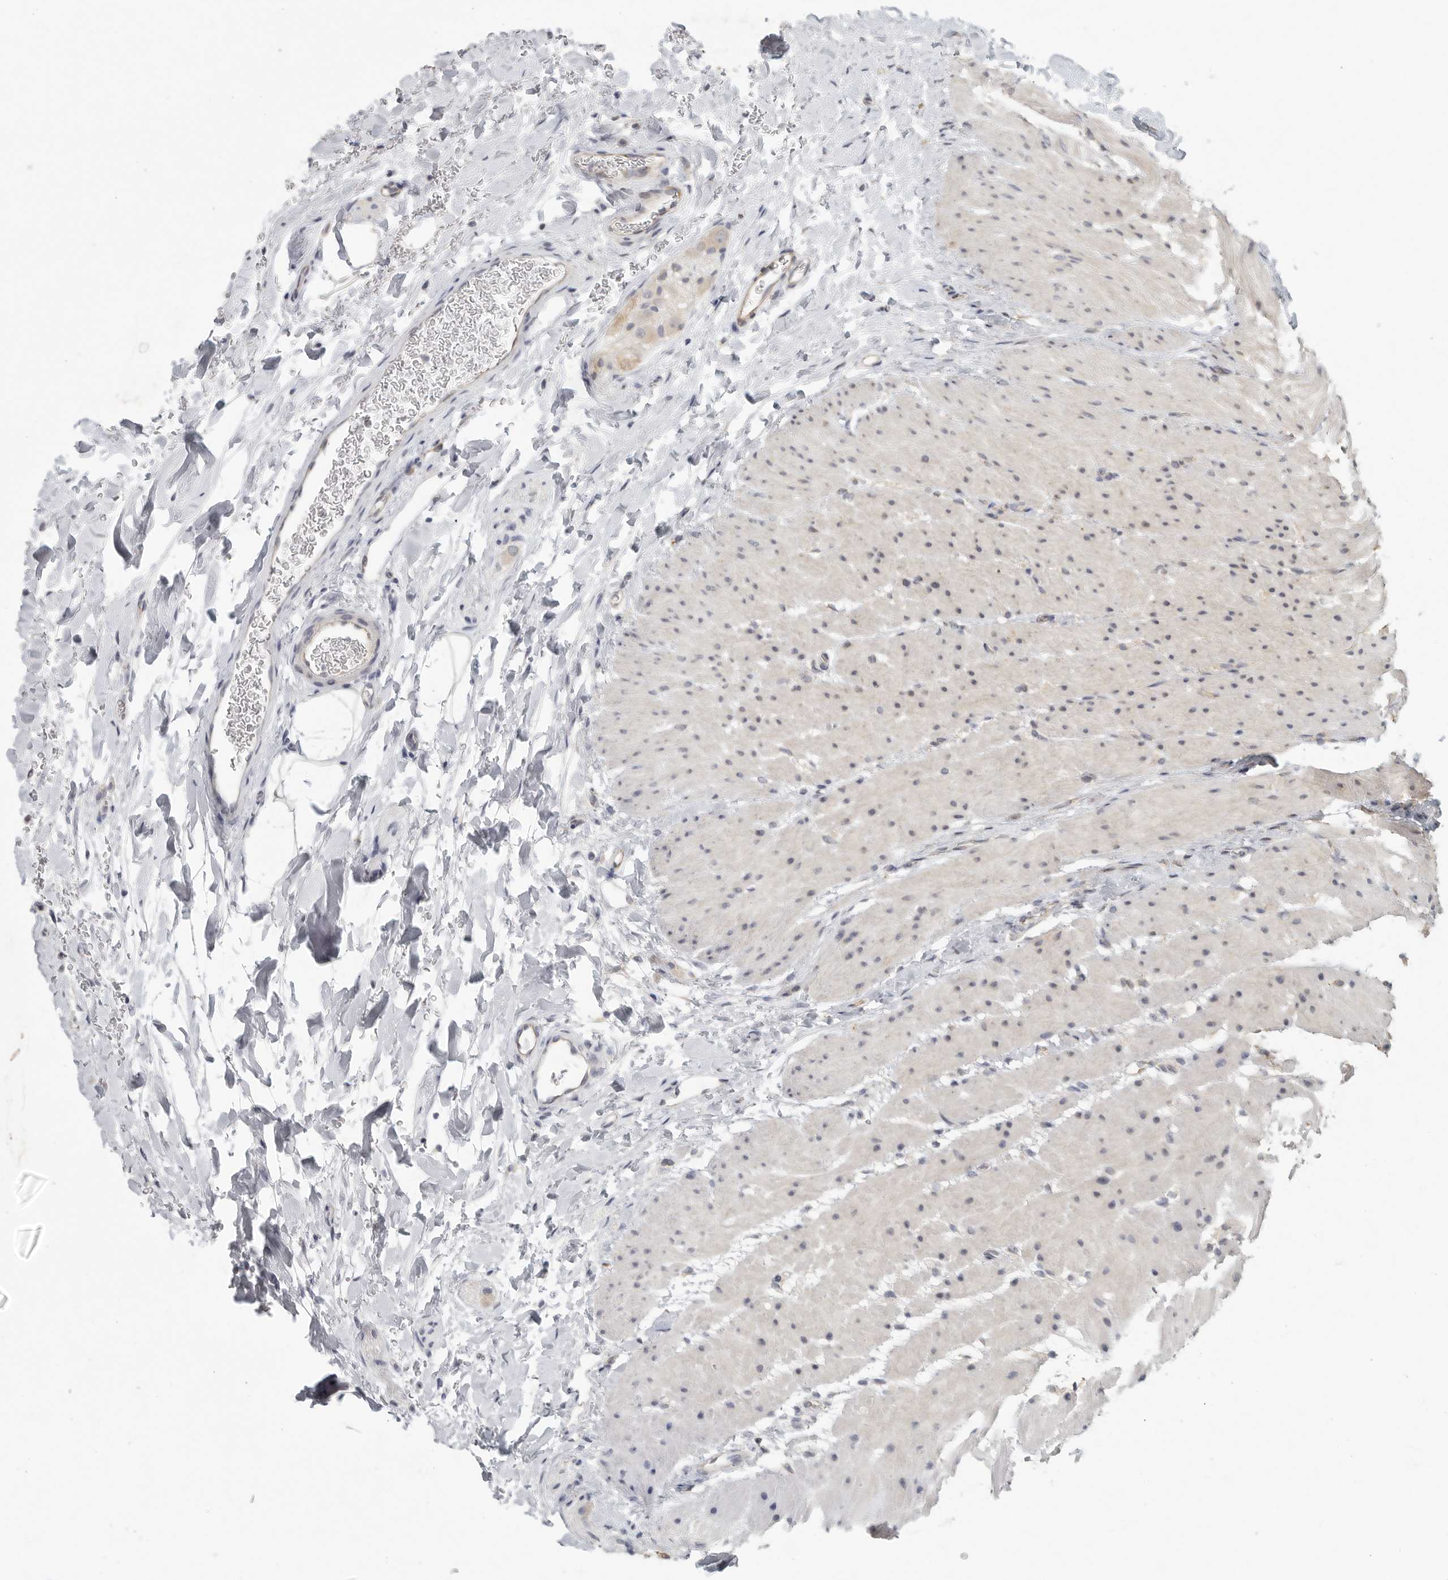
{"staining": {"intensity": "moderate", "quantity": "25%-75%", "location": "cytoplasmic/membranous"}, "tissue": "colon", "cell_type": "Endothelial cells", "image_type": "normal", "snomed": [{"axis": "morphology", "description": "Normal tissue, NOS"}, {"axis": "topography", "description": "Colon"}], "caption": "Approximately 25%-75% of endothelial cells in normal colon reveal moderate cytoplasmic/membranous protein expression as visualized by brown immunohistochemical staining.", "gene": "BCAP29", "patient": {"sex": "female", "age": 62}}